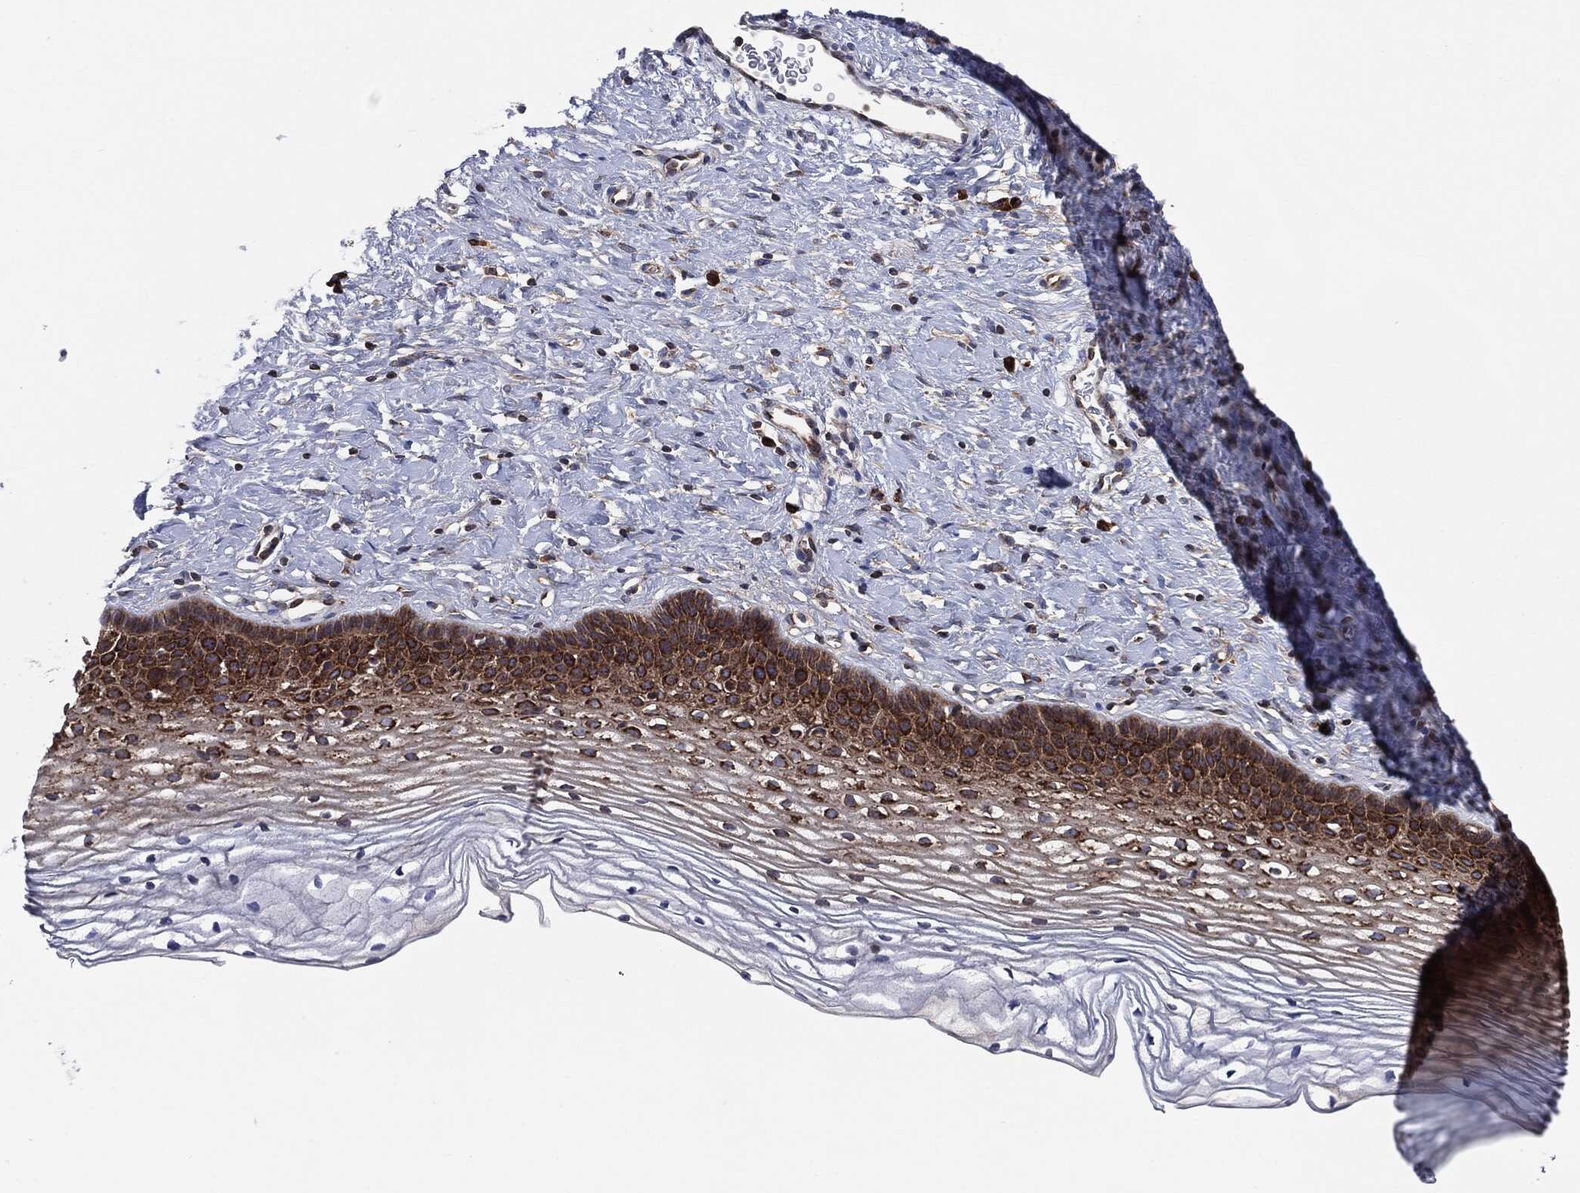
{"staining": {"intensity": "strong", "quantity": "<25%", "location": "cytoplasmic/membranous"}, "tissue": "cervix", "cell_type": "Squamous epithelial cells", "image_type": "normal", "snomed": [{"axis": "morphology", "description": "Normal tissue, NOS"}, {"axis": "topography", "description": "Cervix"}], "caption": "Immunohistochemical staining of unremarkable human cervix reveals <25% levels of strong cytoplasmic/membranous protein staining in about <25% of squamous epithelial cells. (IHC, brightfield microscopy, high magnification).", "gene": "EIF2S2", "patient": {"sex": "female", "age": 39}}